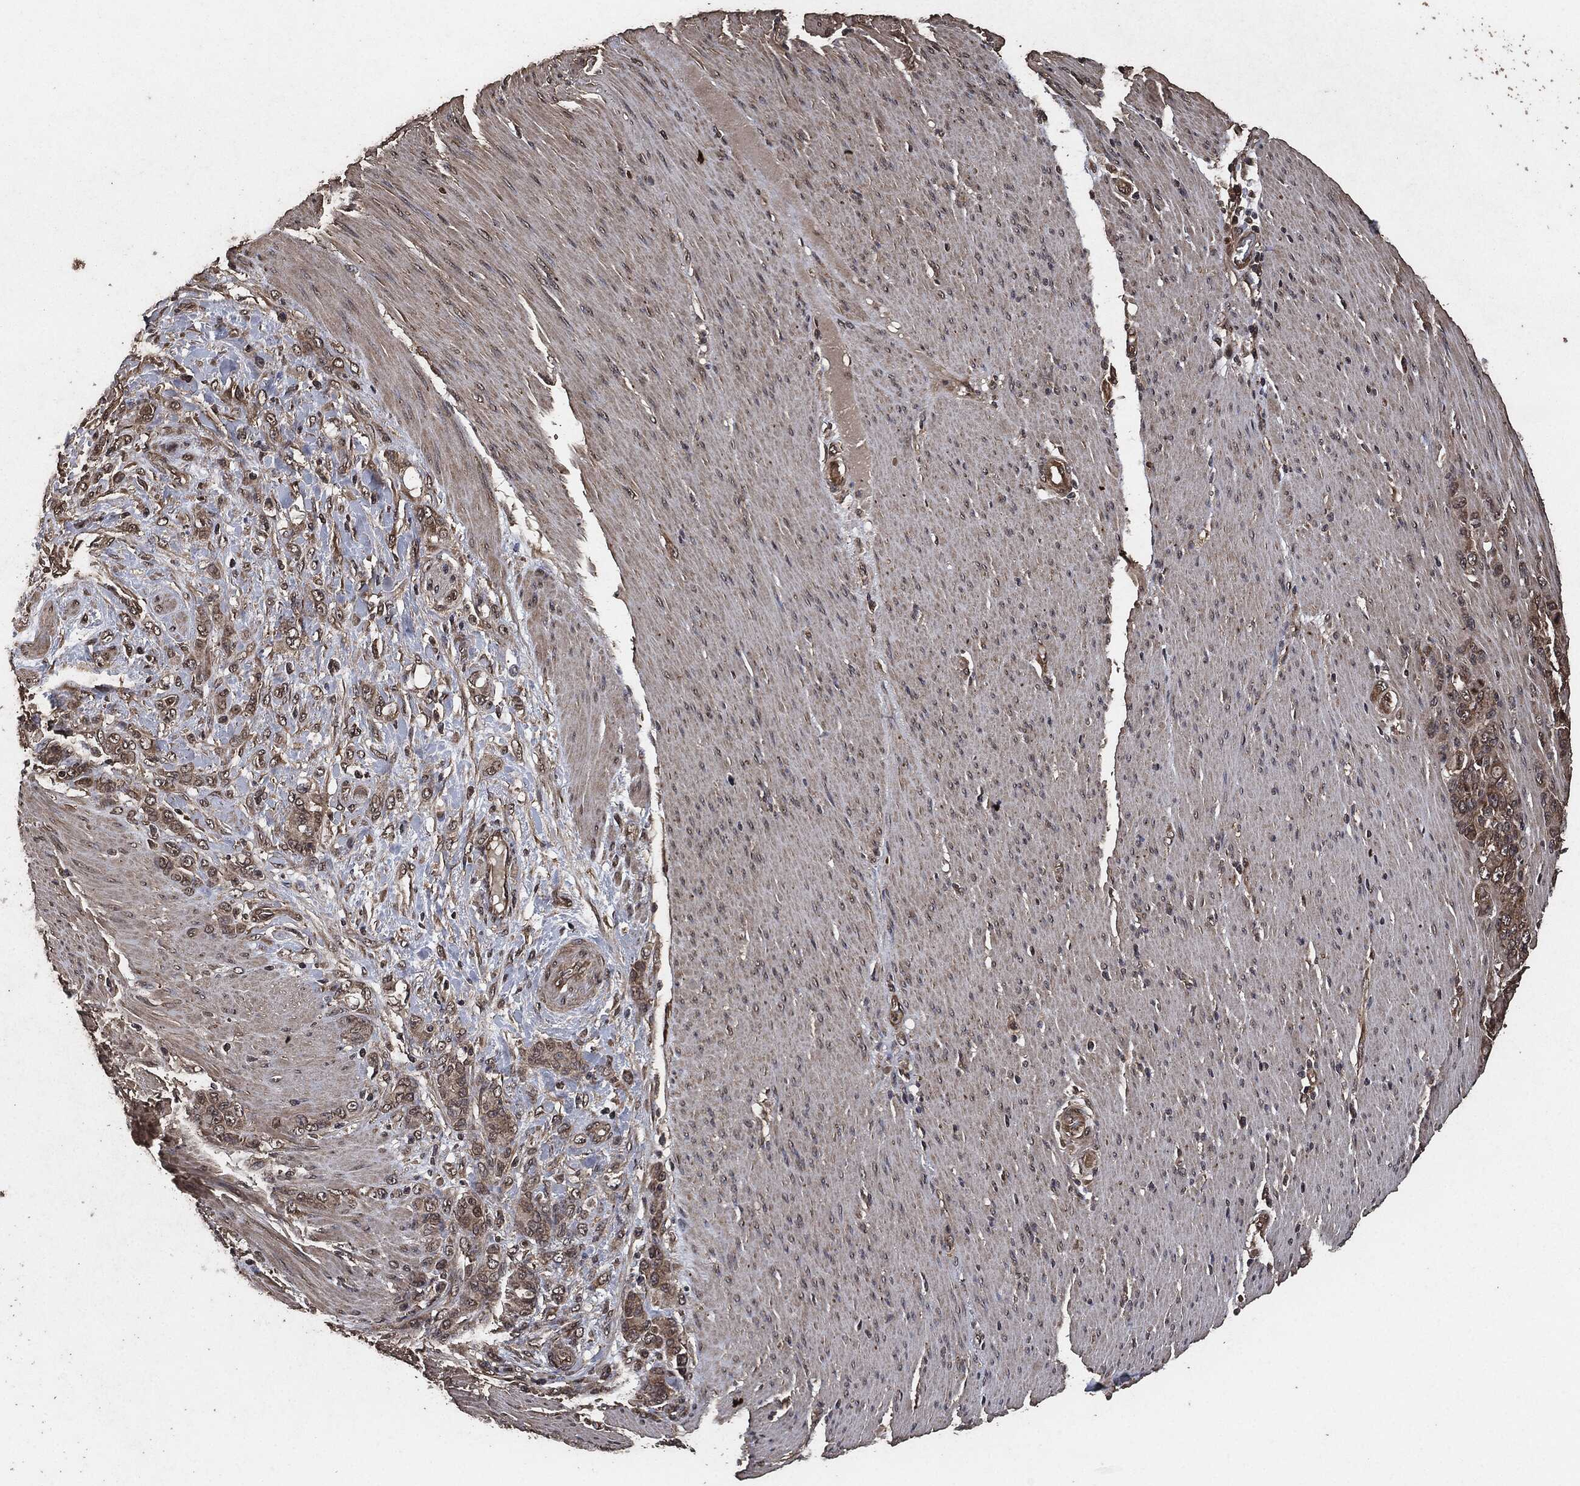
{"staining": {"intensity": "moderate", "quantity": "25%-75%", "location": "cytoplasmic/membranous"}, "tissue": "stomach cancer", "cell_type": "Tumor cells", "image_type": "cancer", "snomed": [{"axis": "morphology", "description": "Normal tissue, NOS"}, {"axis": "morphology", "description": "Adenocarcinoma, NOS"}, {"axis": "topography", "description": "Stomach"}], "caption": "Brown immunohistochemical staining in adenocarcinoma (stomach) exhibits moderate cytoplasmic/membranous expression in about 25%-75% of tumor cells.", "gene": "AKT1S1", "patient": {"sex": "female", "age": 79}}